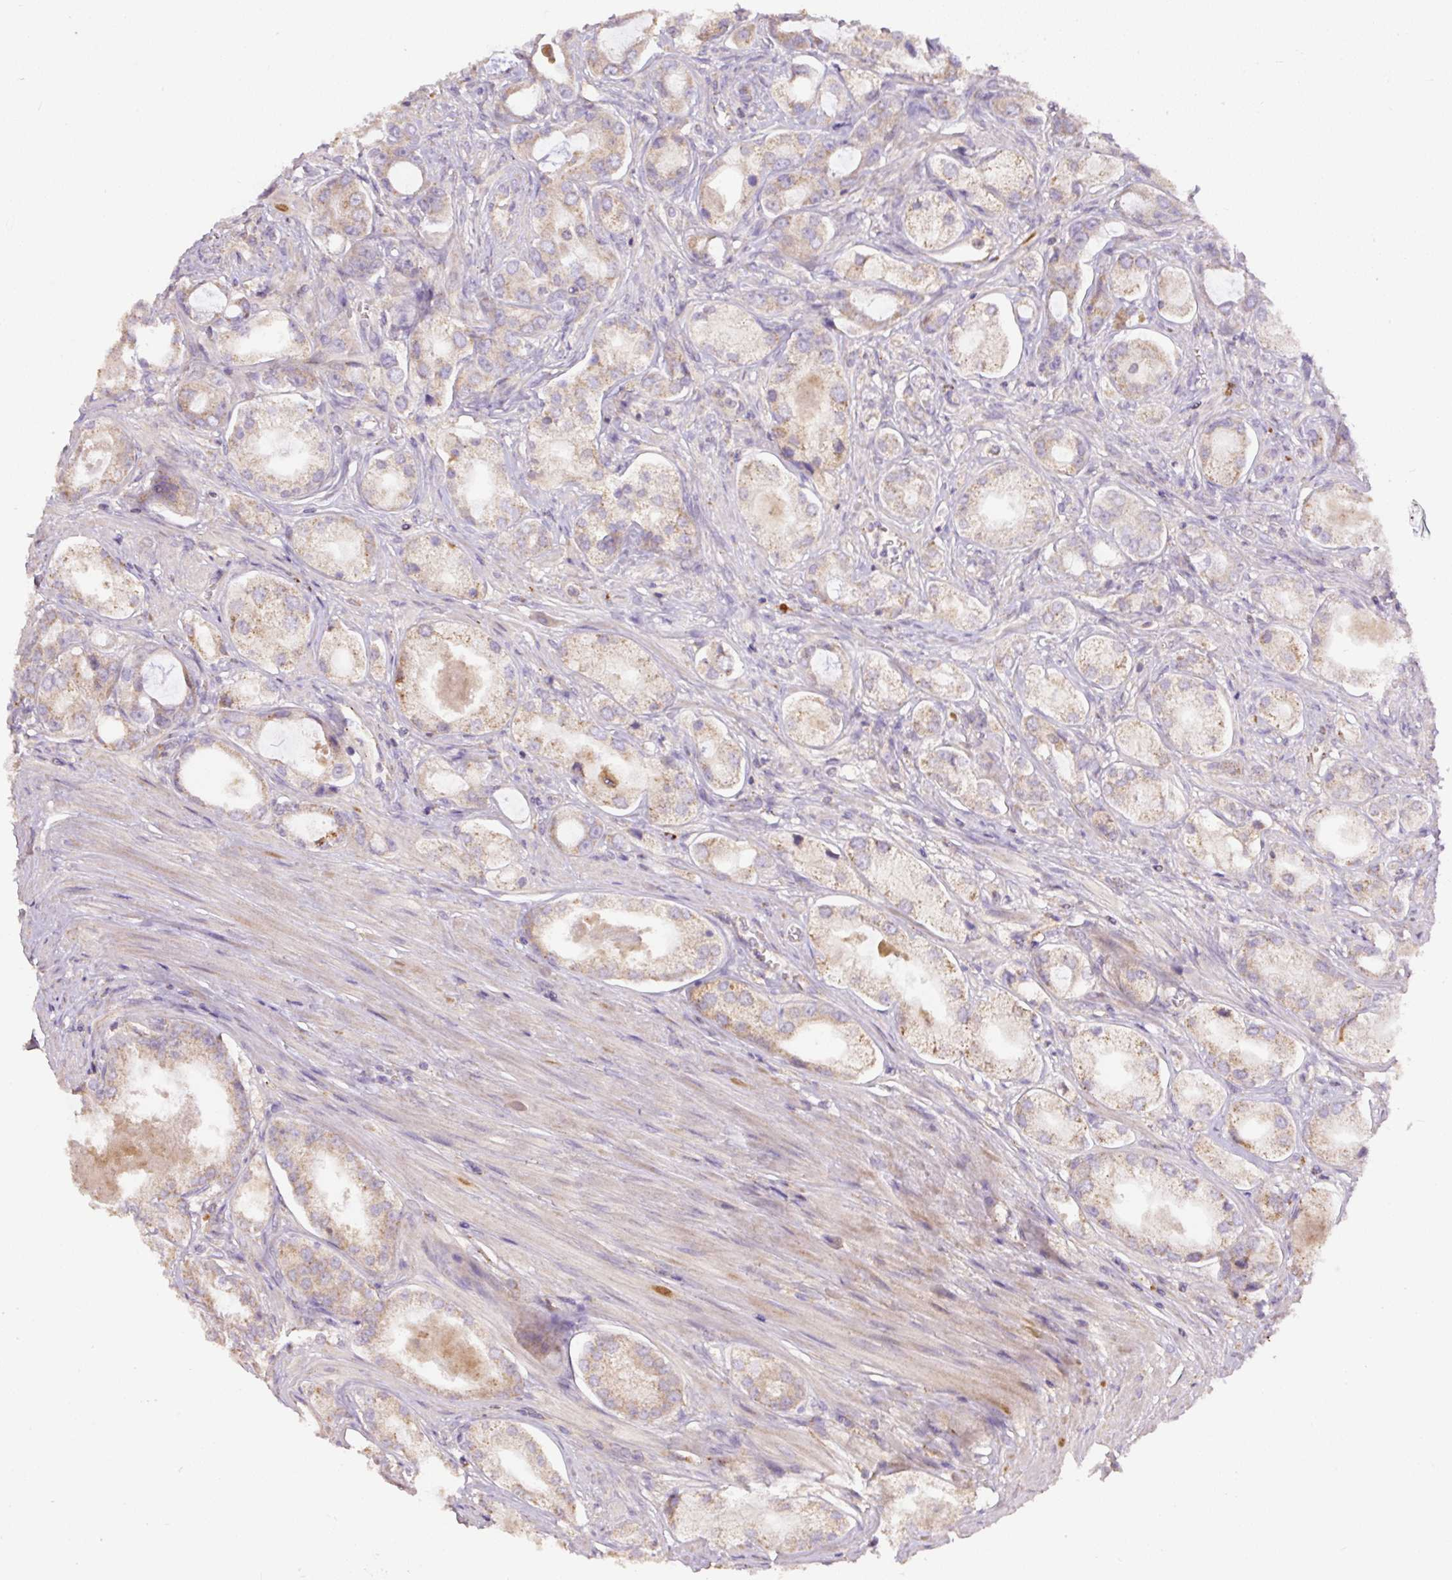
{"staining": {"intensity": "weak", "quantity": "25%-75%", "location": "cytoplasmic/membranous"}, "tissue": "prostate cancer", "cell_type": "Tumor cells", "image_type": "cancer", "snomed": [{"axis": "morphology", "description": "Adenocarcinoma, Low grade"}, {"axis": "topography", "description": "Prostate"}], "caption": "Protein expression analysis of prostate low-grade adenocarcinoma exhibits weak cytoplasmic/membranous positivity in approximately 25%-75% of tumor cells.", "gene": "DAPK1", "patient": {"sex": "male", "age": 68}}